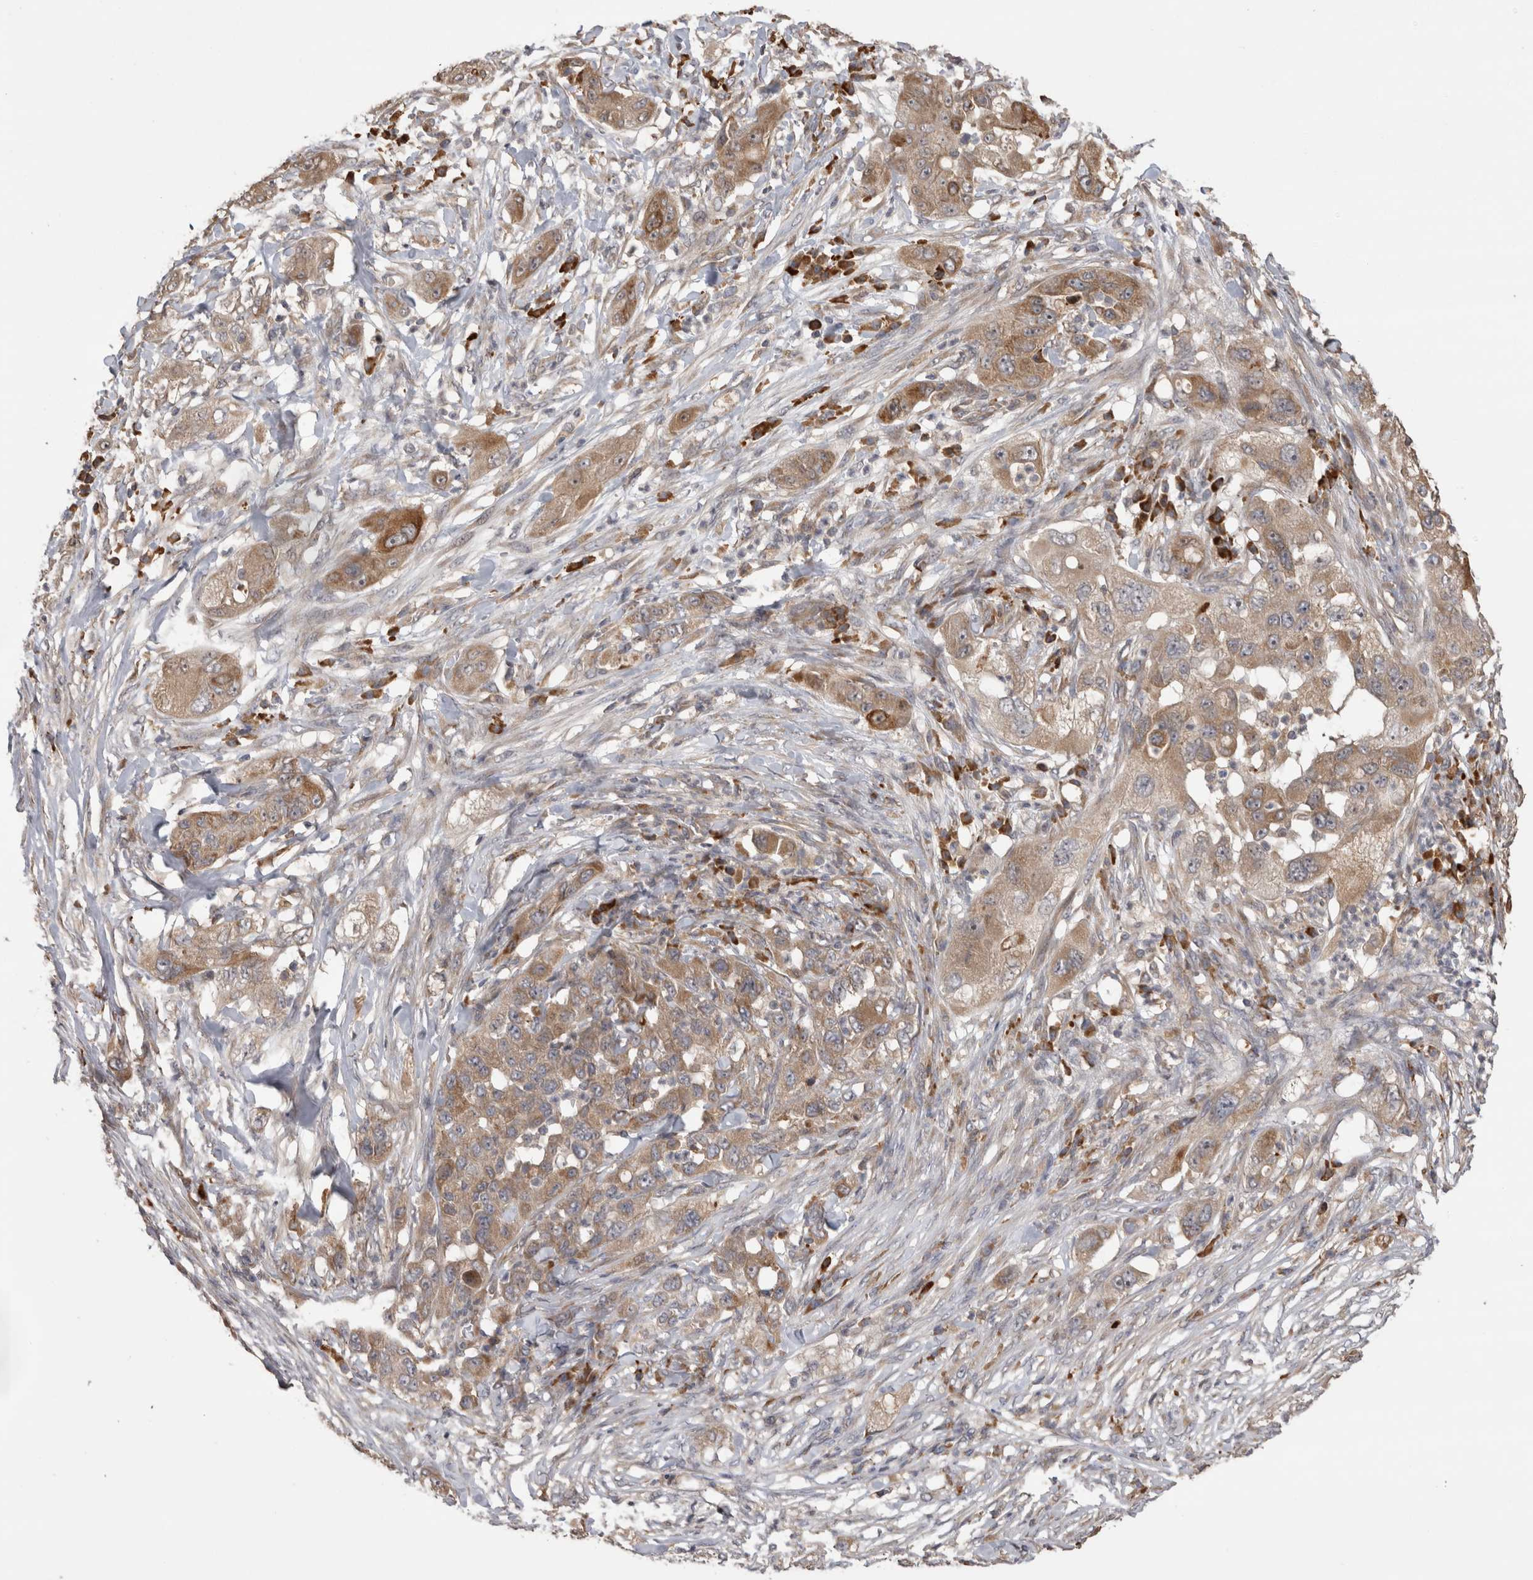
{"staining": {"intensity": "moderate", "quantity": ">75%", "location": "cytoplasmic/membranous"}, "tissue": "pancreatic cancer", "cell_type": "Tumor cells", "image_type": "cancer", "snomed": [{"axis": "morphology", "description": "Adenocarcinoma, NOS"}, {"axis": "topography", "description": "Pancreas"}], "caption": "Pancreatic cancer (adenocarcinoma) was stained to show a protein in brown. There is medium levels of moderate cytoplasmic/membranous positivity in about >75% of tumor cells.", "gene": "TBCE", "patient": {"sex": "female", "age": 78}}